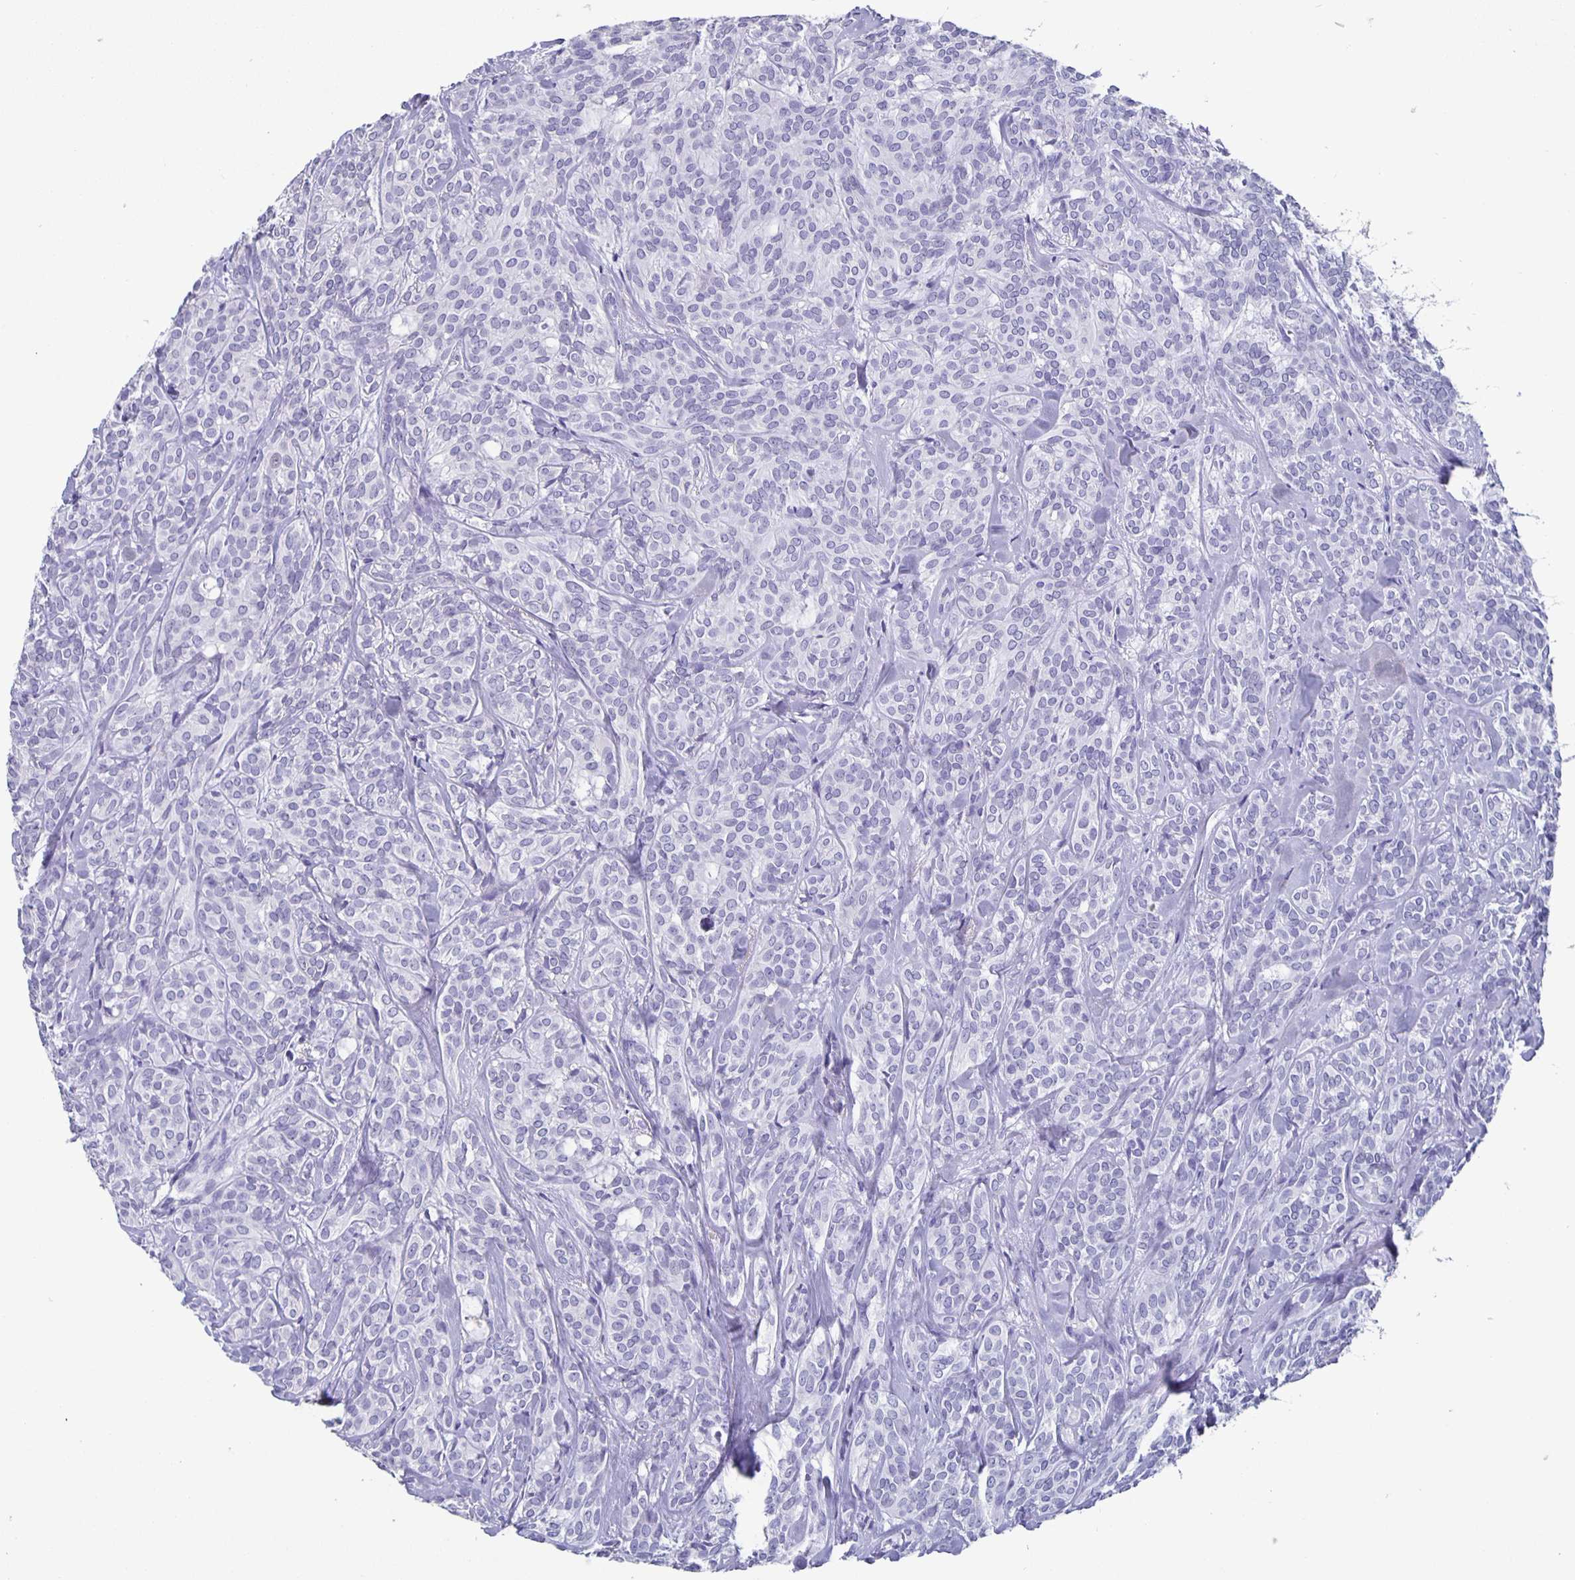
{"staining": {"intensity": "negative", "quantity": "none", "location": "none"}, "tissue": "head and neck cancer", "cell_type": "Tumor cells", "image_type": "cancer", "snomed": [{"axis": "morphology", "description": "Adenocarcinoma, NOS"}, {"axis": "topography", "description": "Head-Neck"}], "caption": "High power microscopy histopathology image of an IHC micrograph of head and neck adenocarcinoma, revealing no significant staining in tumor cells.", "gene": "SATB2", "patient": {"sex": "female", "age": 57}}